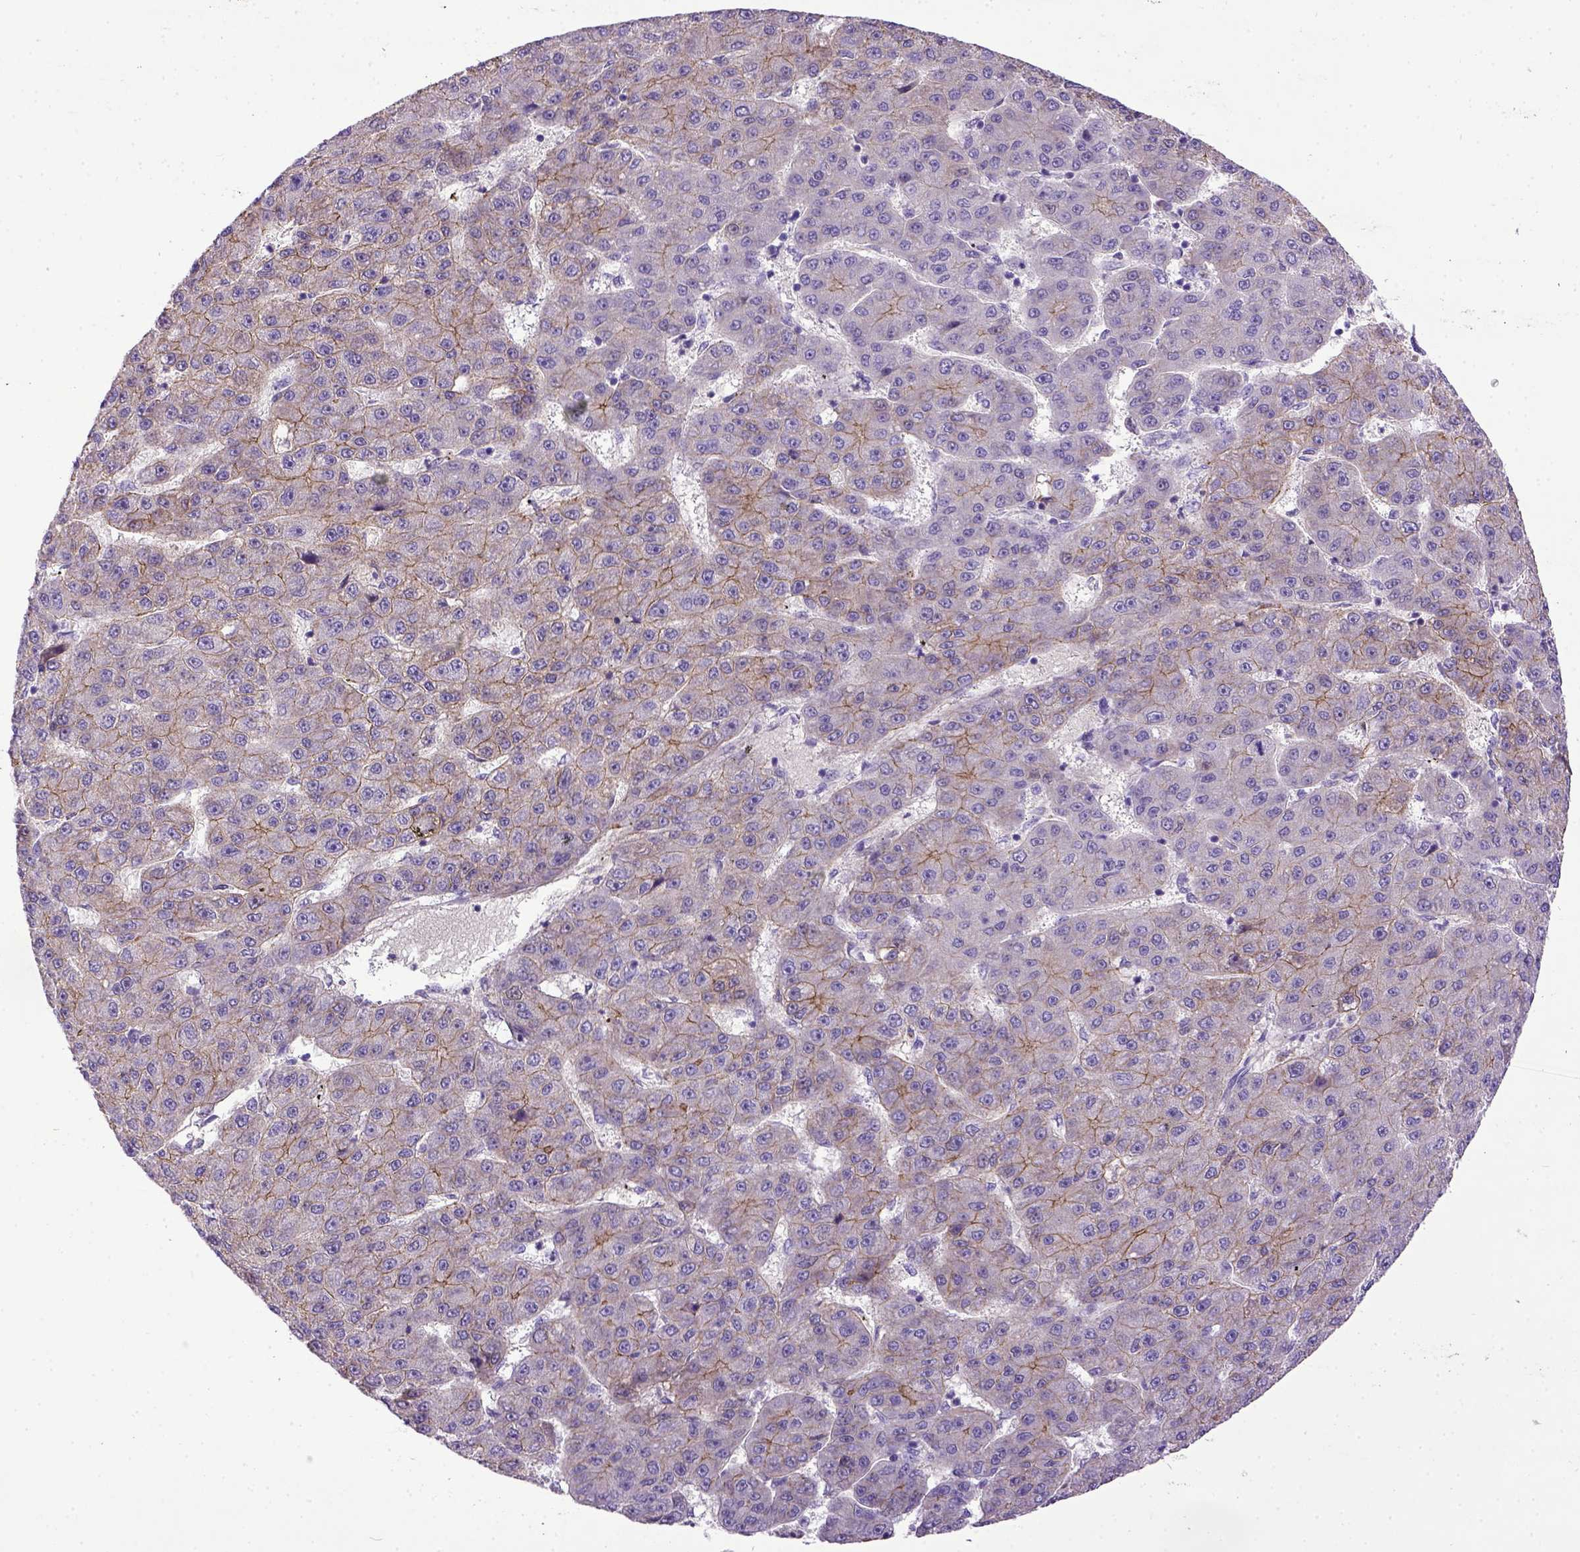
{"staining": {"intensity": "weak", "quantity": "<25%", "location": "cytoplasmic/membranous"}, "tissue": "liver cancer", "cell_type": "Tumor cells", "image_type": "cancer", "snomed": [{"axis": "morphology", "description": "Carcinoma, Hepatocellular, NOS"}, {"axis": "topography", "description": "Liver"}], "caption": "Liver hepatocellular carcinoma stained for a protein using IHC displays no positivity tumor cells.", "gene": "CDH1", "patient": {"sex": "male", "age": 67}}